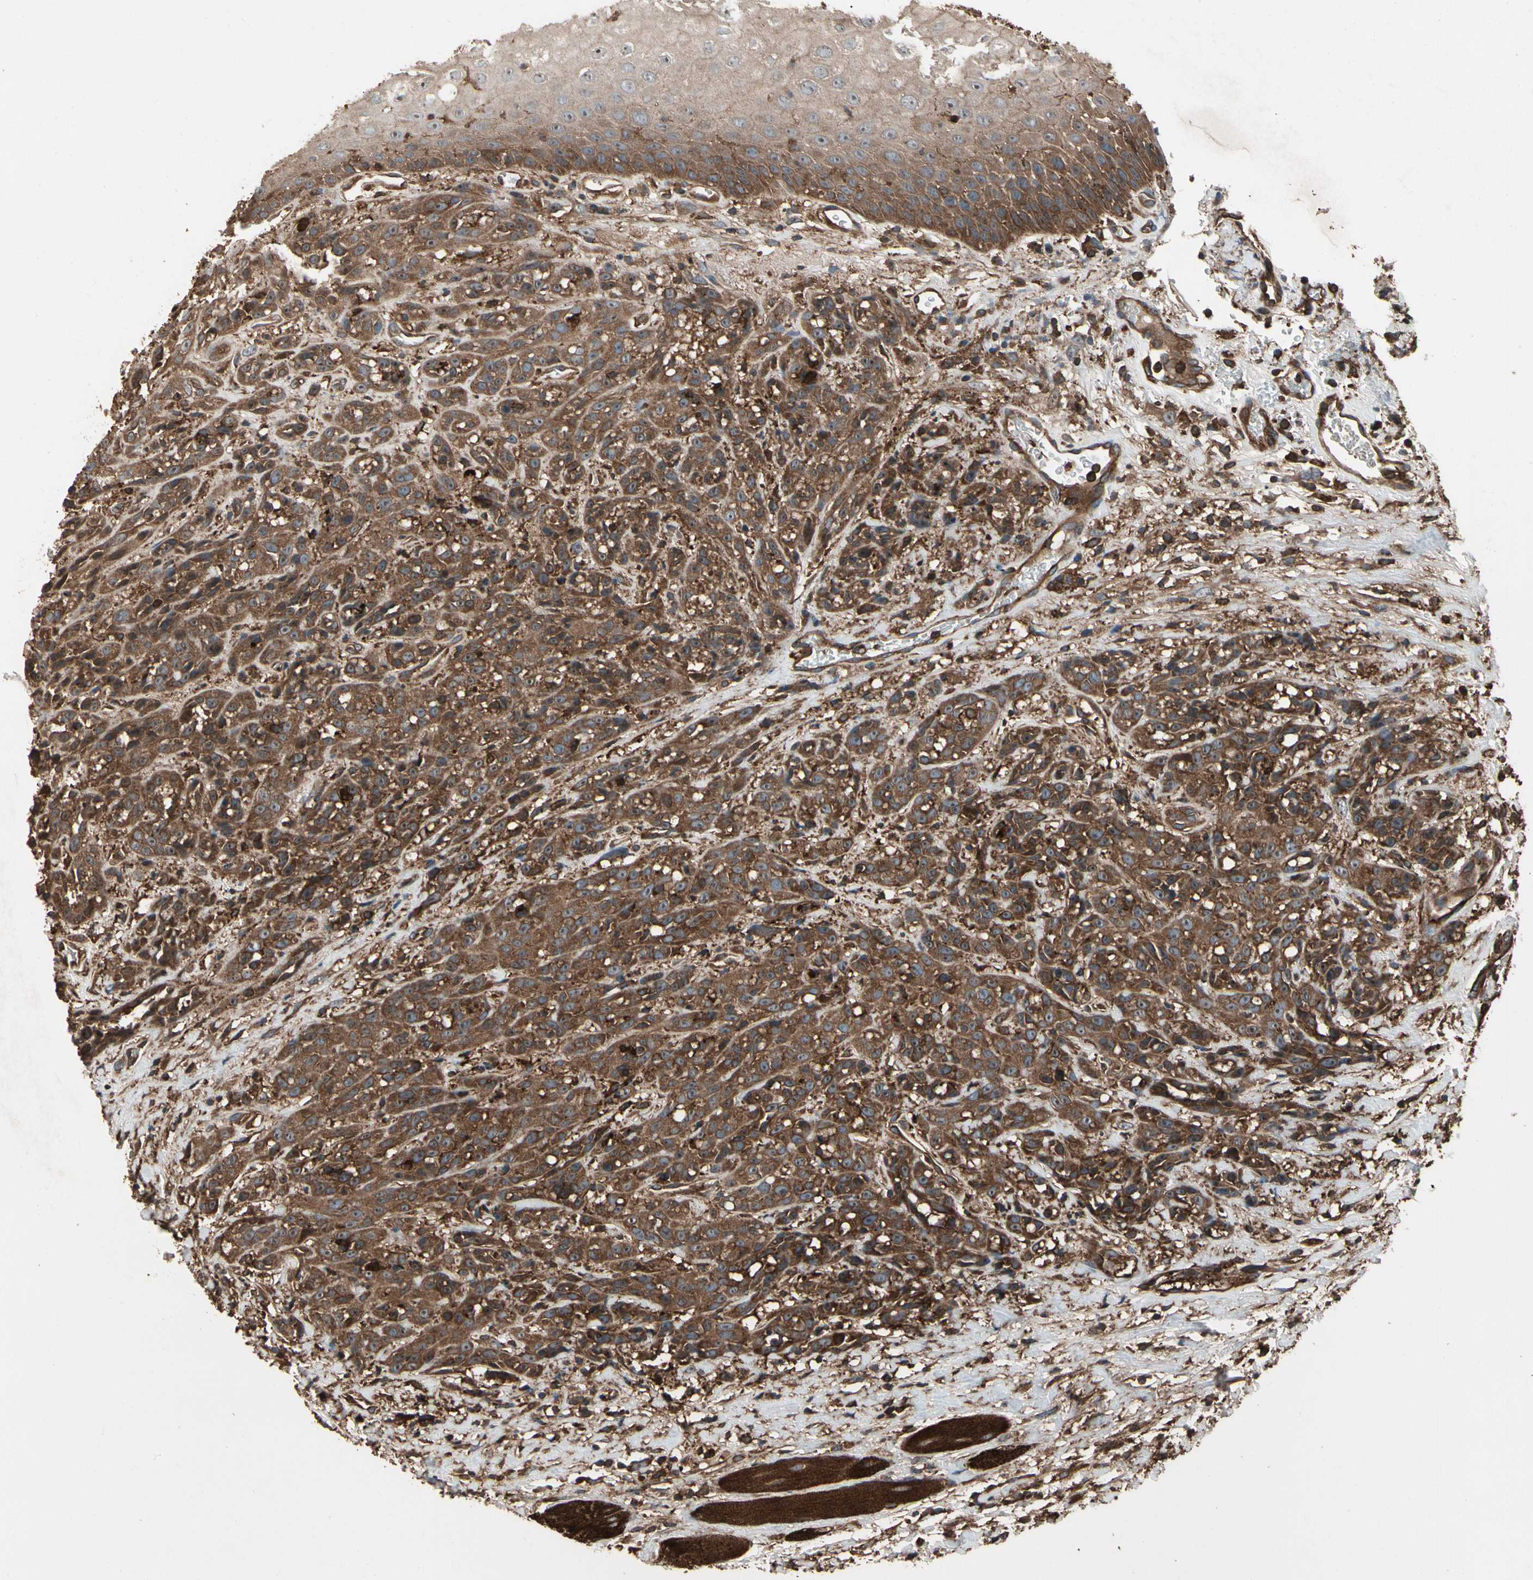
{"staining": {"intensity": "strong", "quantity": ">75%", "location": "cytoplasmic/membranous"}, "tissue": "head and neck cancer", "cell_type": "Tumor cells", "image_type": "cancer", "snomed": [{"axis": "morphology", "description": "Normal tissue, NOS"}, {"axis": "morphology", "description": "Squamous cell carcinoma, NOS"}, {"axis": "topography", "description": "Cartilage tissue"}, {"axis": "topography", "description": "Head-Neck"}], "caption": "Human head and neck squamous cell carcinoma stained with a protein marker demonstrates strong staining in tumor cells.", "gene": "AGBL2", "patient": {"sex": "male", "age": 62}}